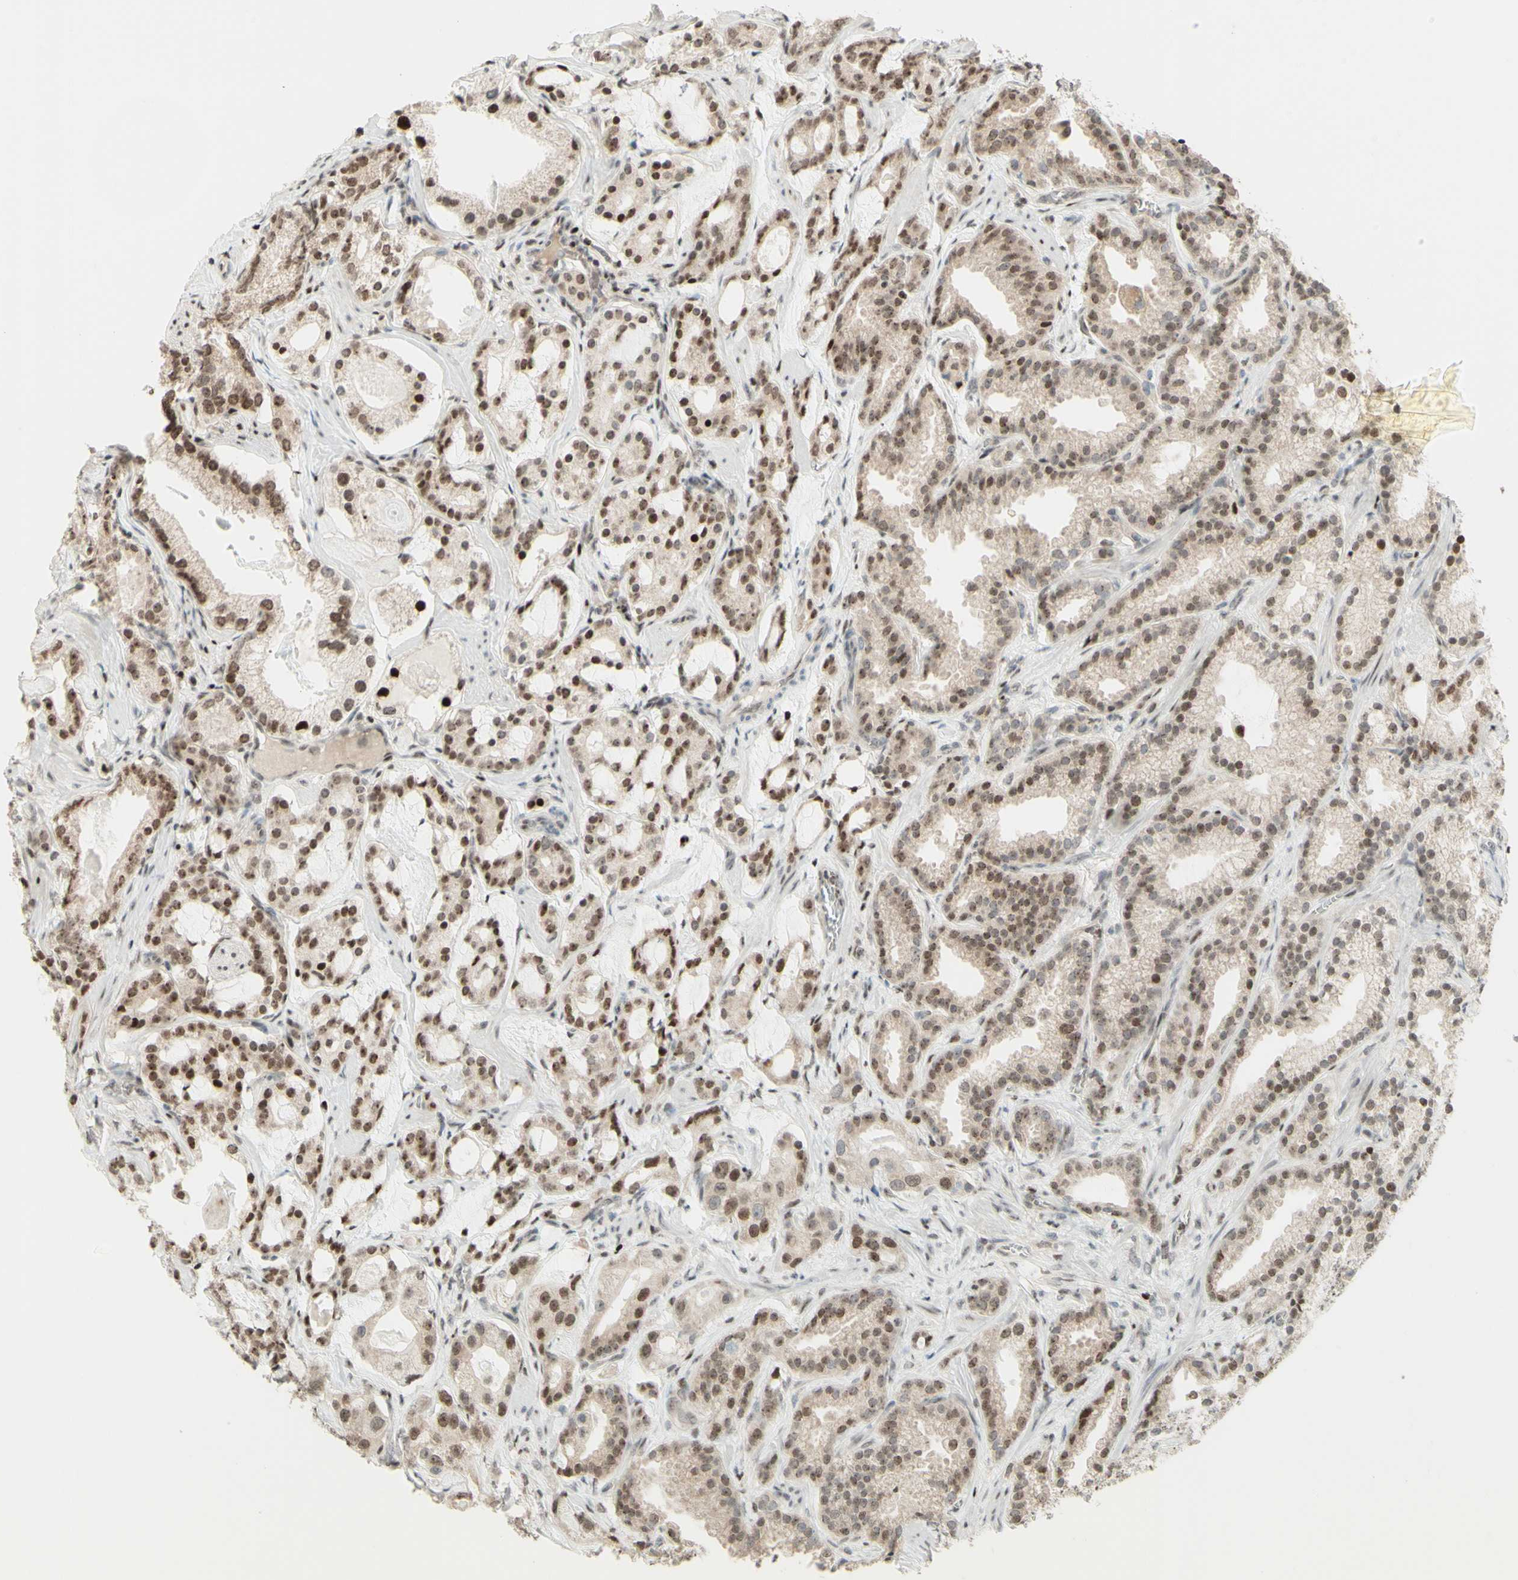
{"staining": {"intensity": "moderate", "quantity": "25%-75%", "location": "nuclear"}, "tissue": "prostate cancer", "cell_type": "Tumor cells", "image_type": "cancer", "snomed": [{"axis": "morphology", "description": "Adenocarcinoma, Low grade"}, {"axis": "topography", "description": "Prostate"}], "caption": "High-magnification brightfield microscopy of prostate cancer (adenocarcinoma (low-grade)) stained with DAB (brown) and counterstained with hematoxylin (blue). tumor cells exhibit moderate nuclear positivity is identified in approximately25%-75% of cells.", "gene": "CDKL5", "patient": {"sex": "male", "age": 59}}